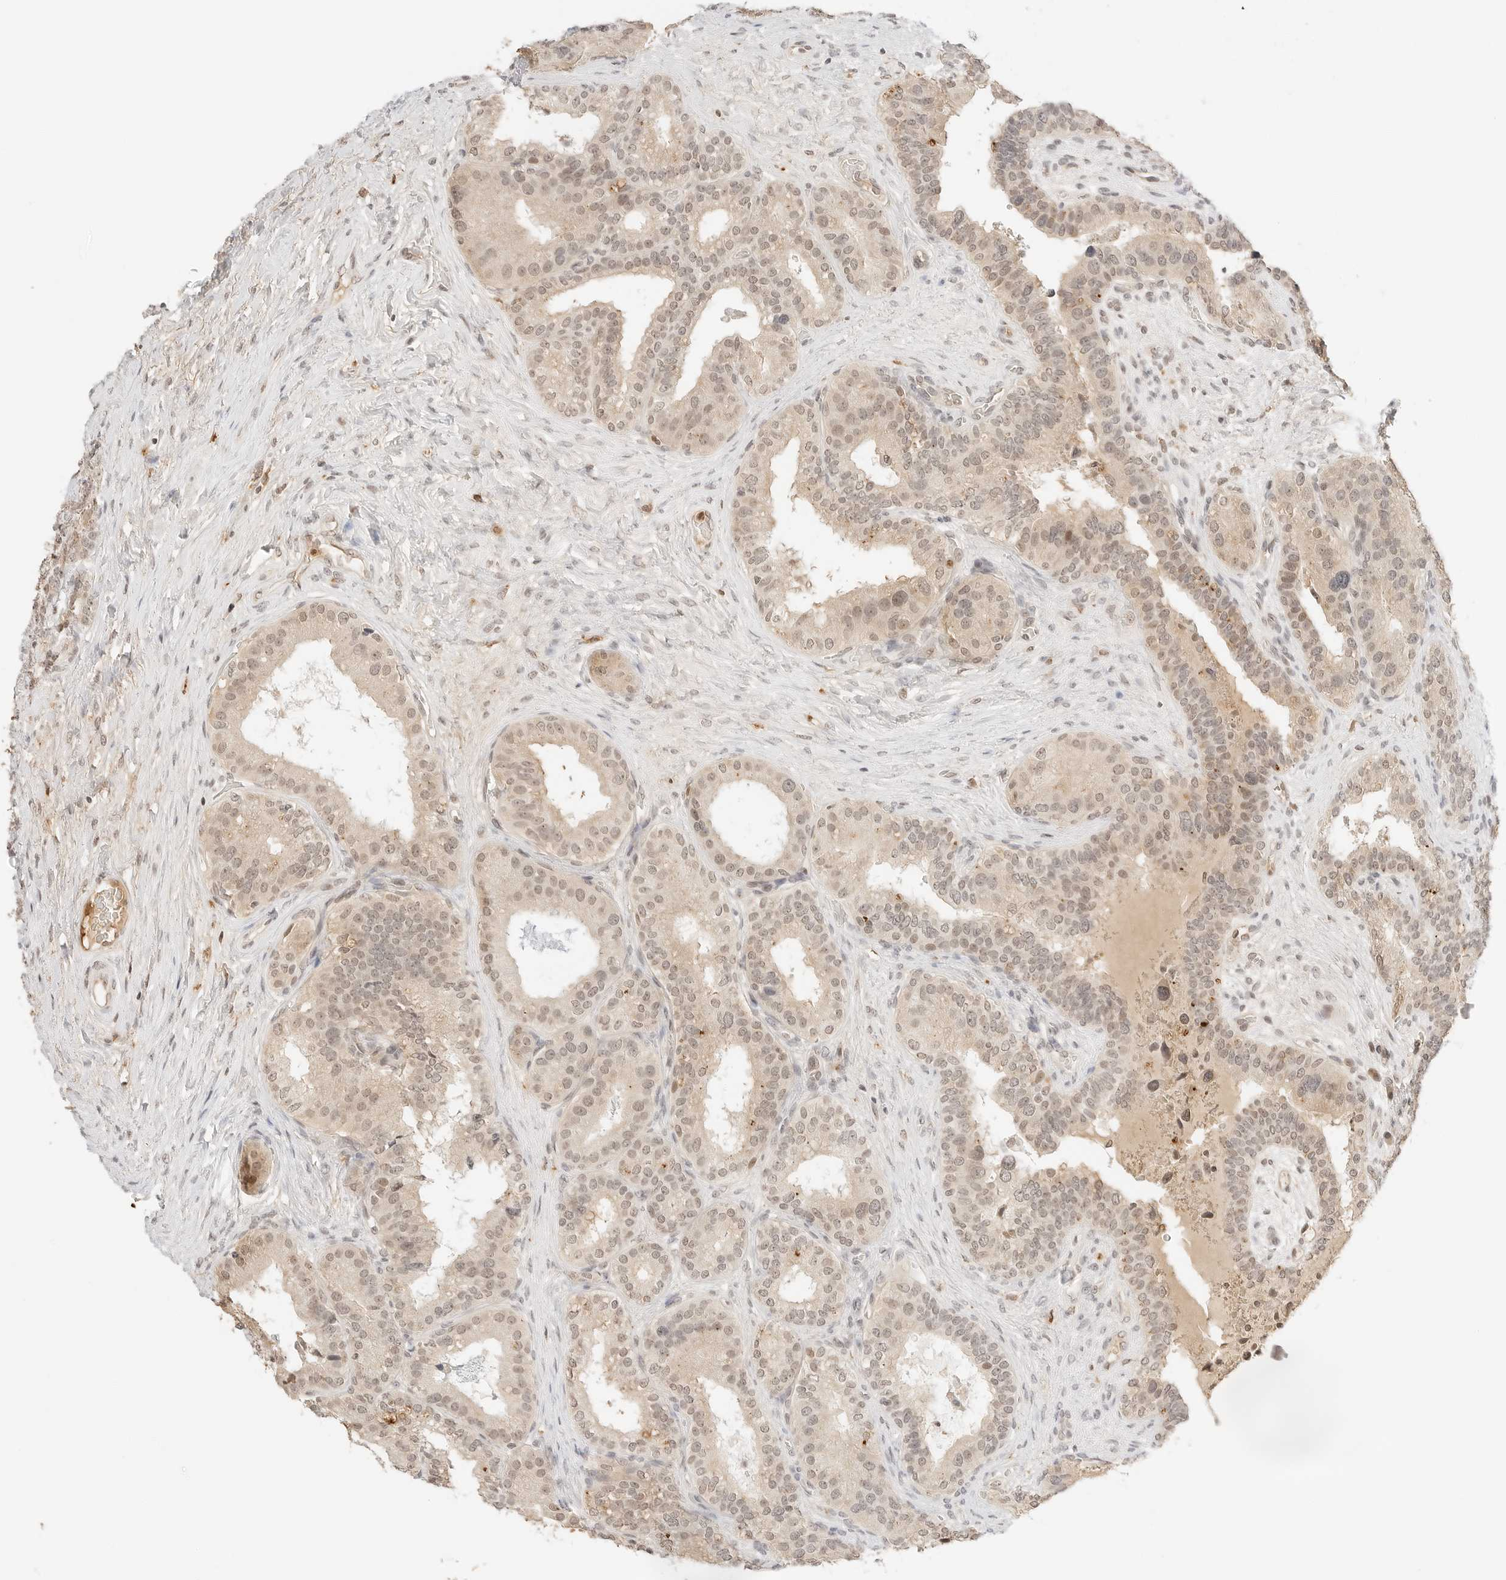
{"staining": {"intensity": "weak", "quantity": ">75%", "location": "nuclear"}, "tissue": "prostate cancer", "cell_type": "Tumor cells", "image_type": "cancer", "snomed": [{"axis": "morphology", "description": "Adenocarcinoma, High grade"}, {"axis": "topography", "description": "Prostate"}], "caption": "The histopathology image reveals a brown stain indicating the presence of a protein in the nuclear of tumor cells in adenocarcinoma (high-grade) (prostate).", "gene": "RPS6KL1", "patient": {"sex": "male", "age": 56}}